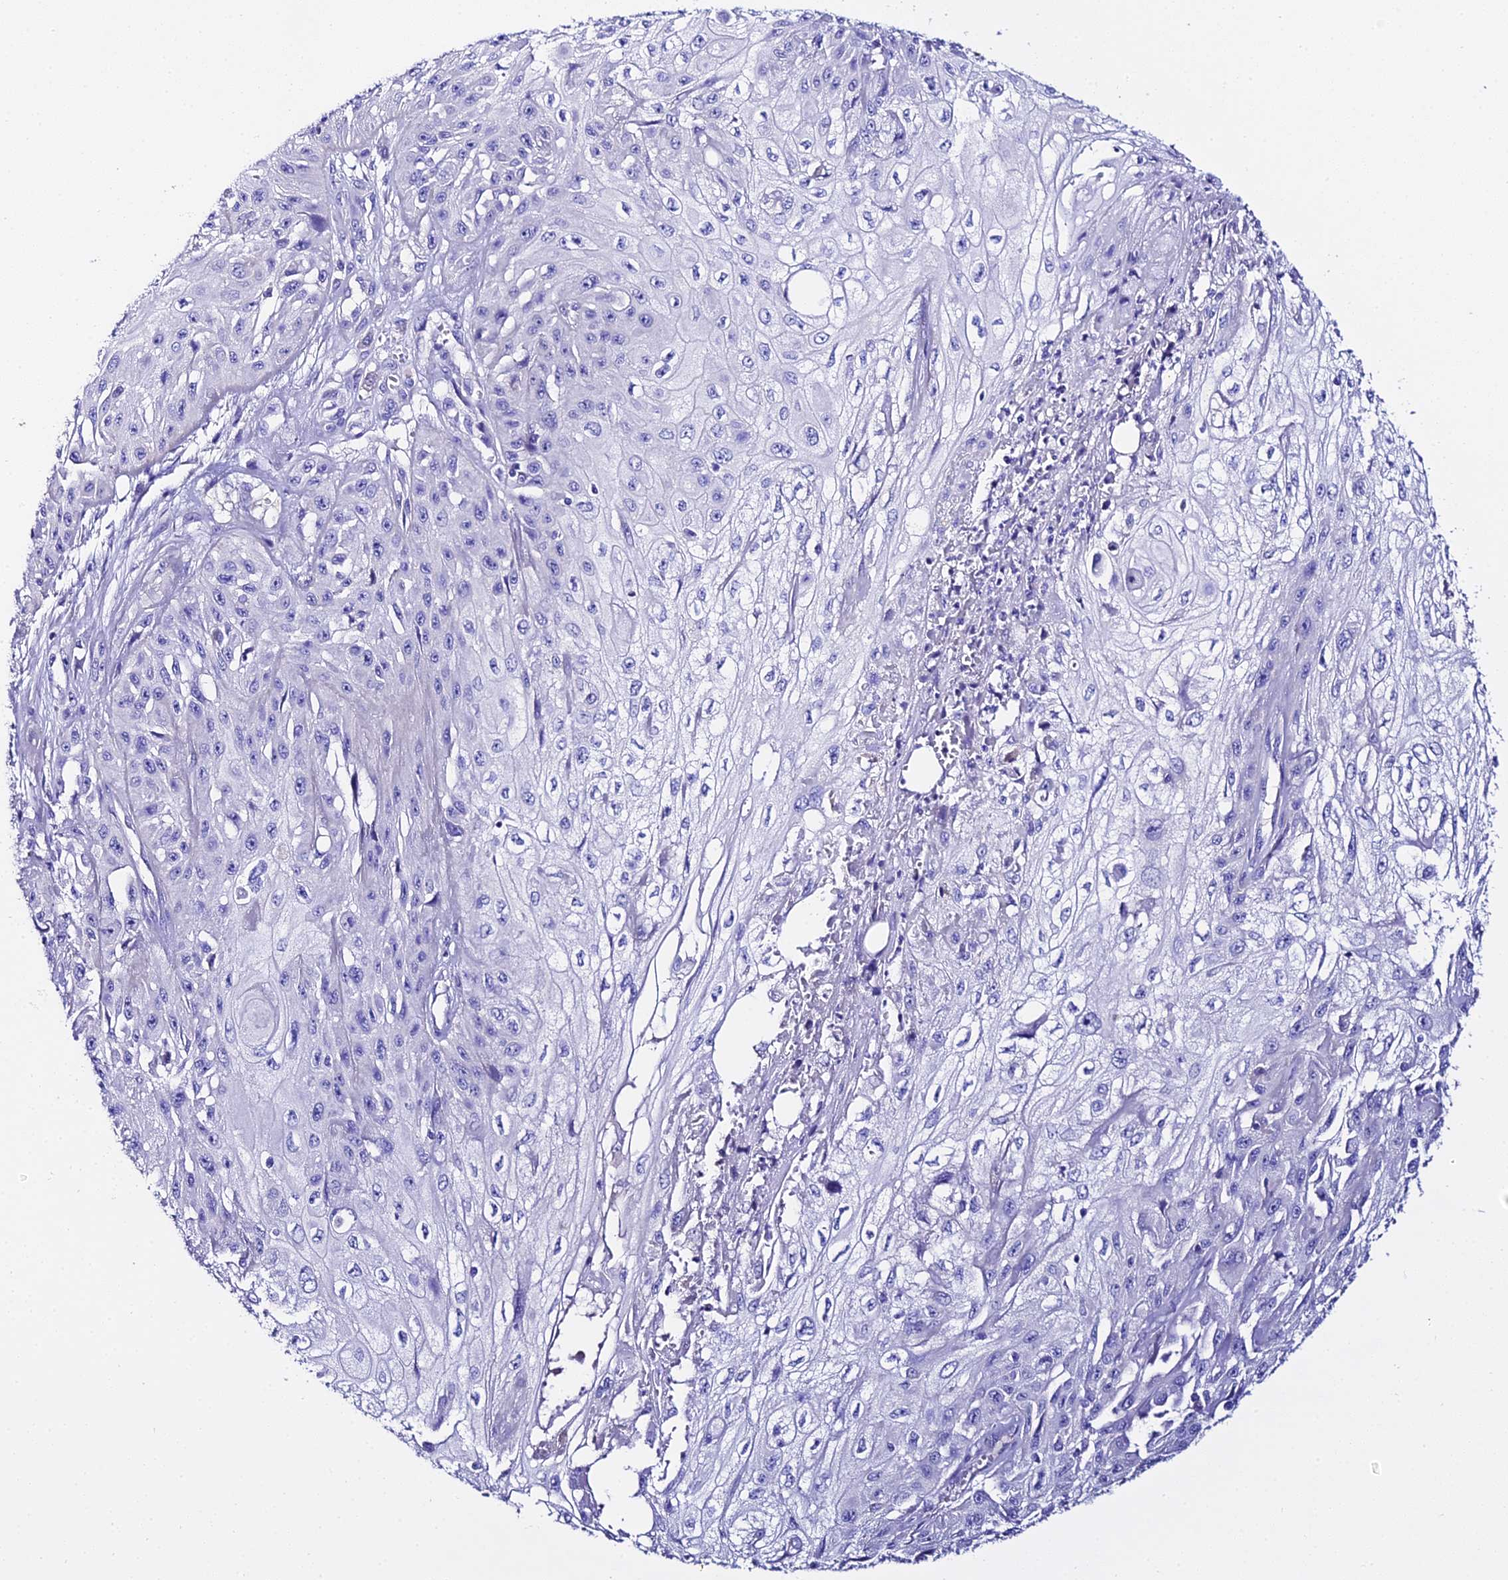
{"staining": {"intensity": "negative", "quantity": "none", "location": "none"}, "tissue": "skin cancer", "cell_type": "Tumor cells", "image_type": "cancer", "snomed": [{"axis": "morphology", "description": "Squamous cell carcinoma, NOS"}, {"axis": "morphology", "description": "Squamous cell carcinoma, metastatic, NOS"}, {"axis": "topography", "description": "Skin"}, {"axis": "topography", "description": "Lymph node"}], "caption": "Tumor cells are negative for protein expression in human skin cancer.", "gene": "TMEM117", "patient": {"sex": "male", "age": 75}}